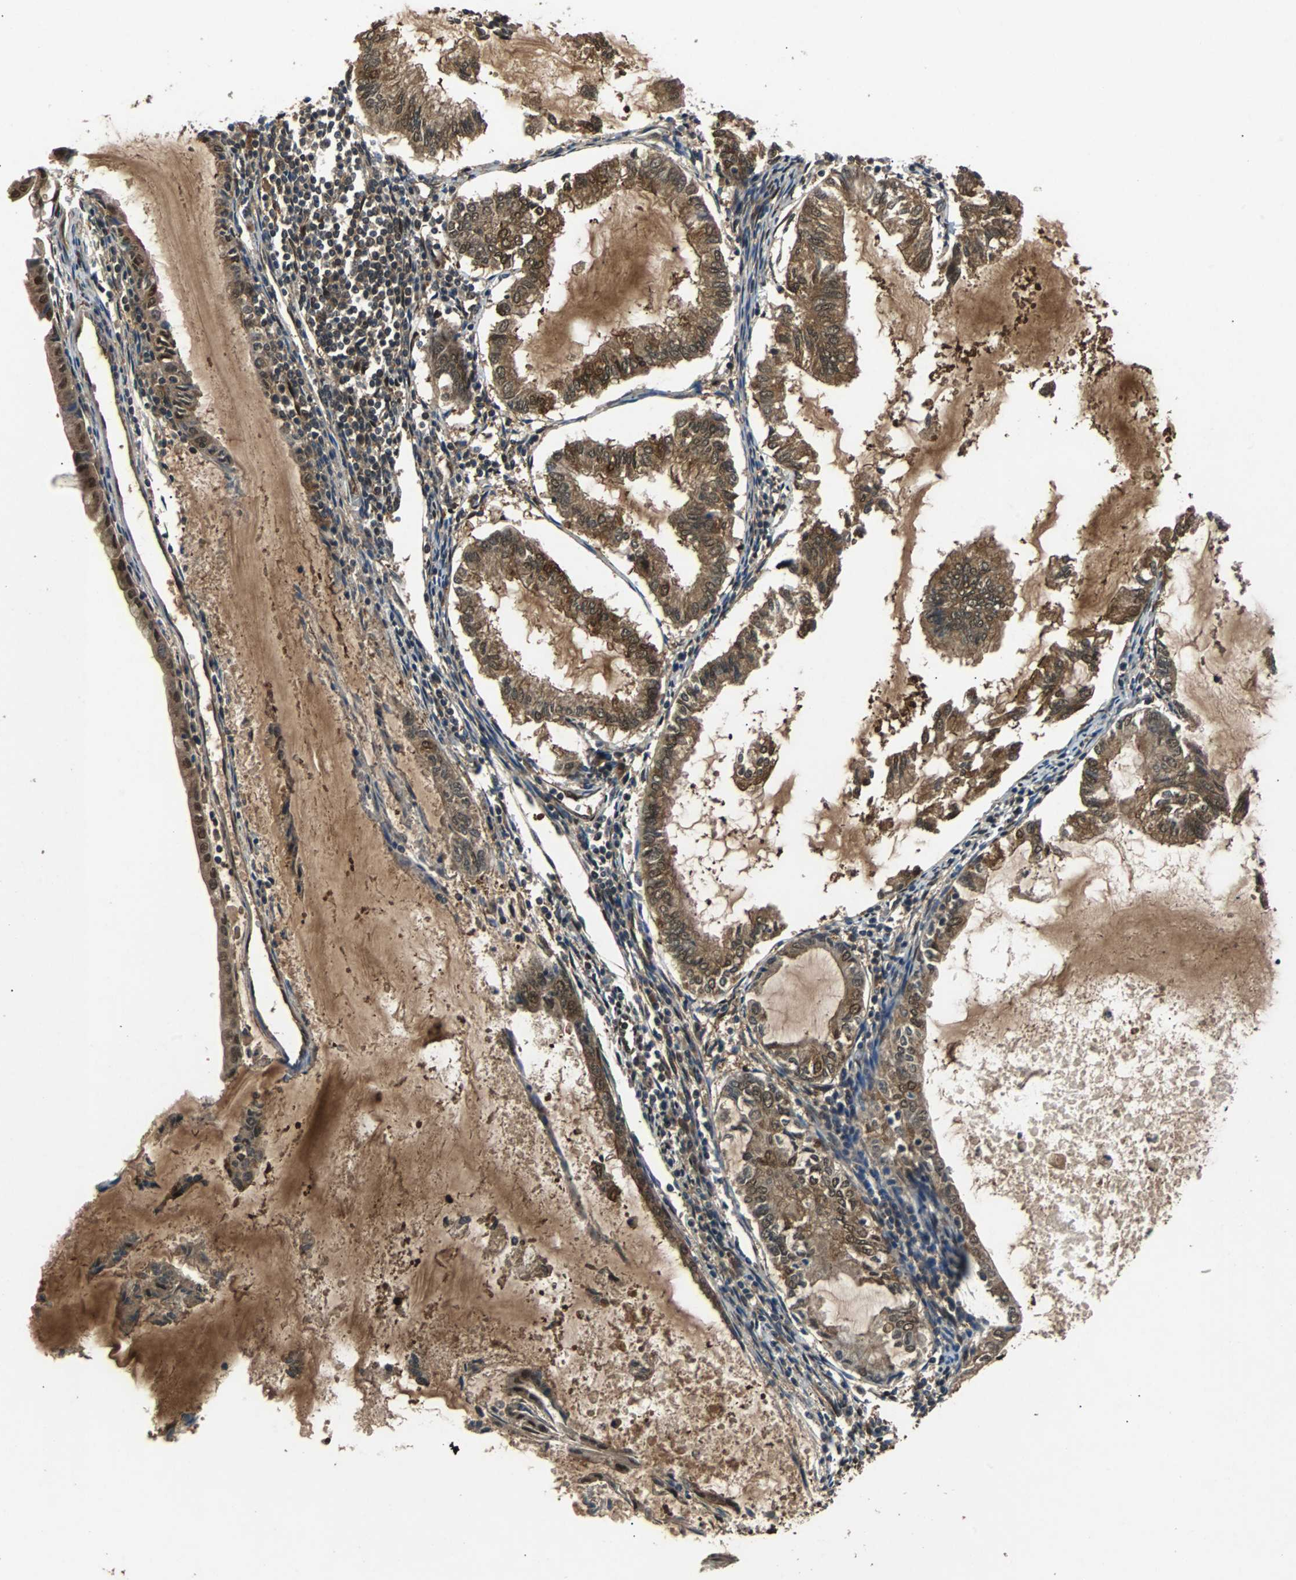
{"staining": {"intensity": "moderate", "quantity": ">75%", "location": "cytoplasmic/membranous,nuclear"}, "tissue": "endometrial cancer", "cell_type": "Tumor cells", "image_type": "cancer", "snomed": [{"axis": "morphology", "description": "Adenocarcinoma, NOS"}, {"axis": "topography", "description": "Endometrium"}], "caption": "High-magnification brightfield microscopy of endometrial cancer stained with DAB (brown) and counterstained with hematoxylin (blue). tumor cells exhibit moderate cytoplasmic/membranous and nuclear staining is seen in about>75% of cells. (DAB (3,3'-diaminobenzidine) = brown stain, brightfield microscopy at high magnification).", "gene": "PRDX6", "patient": {"sex": "female", "age": 86}}